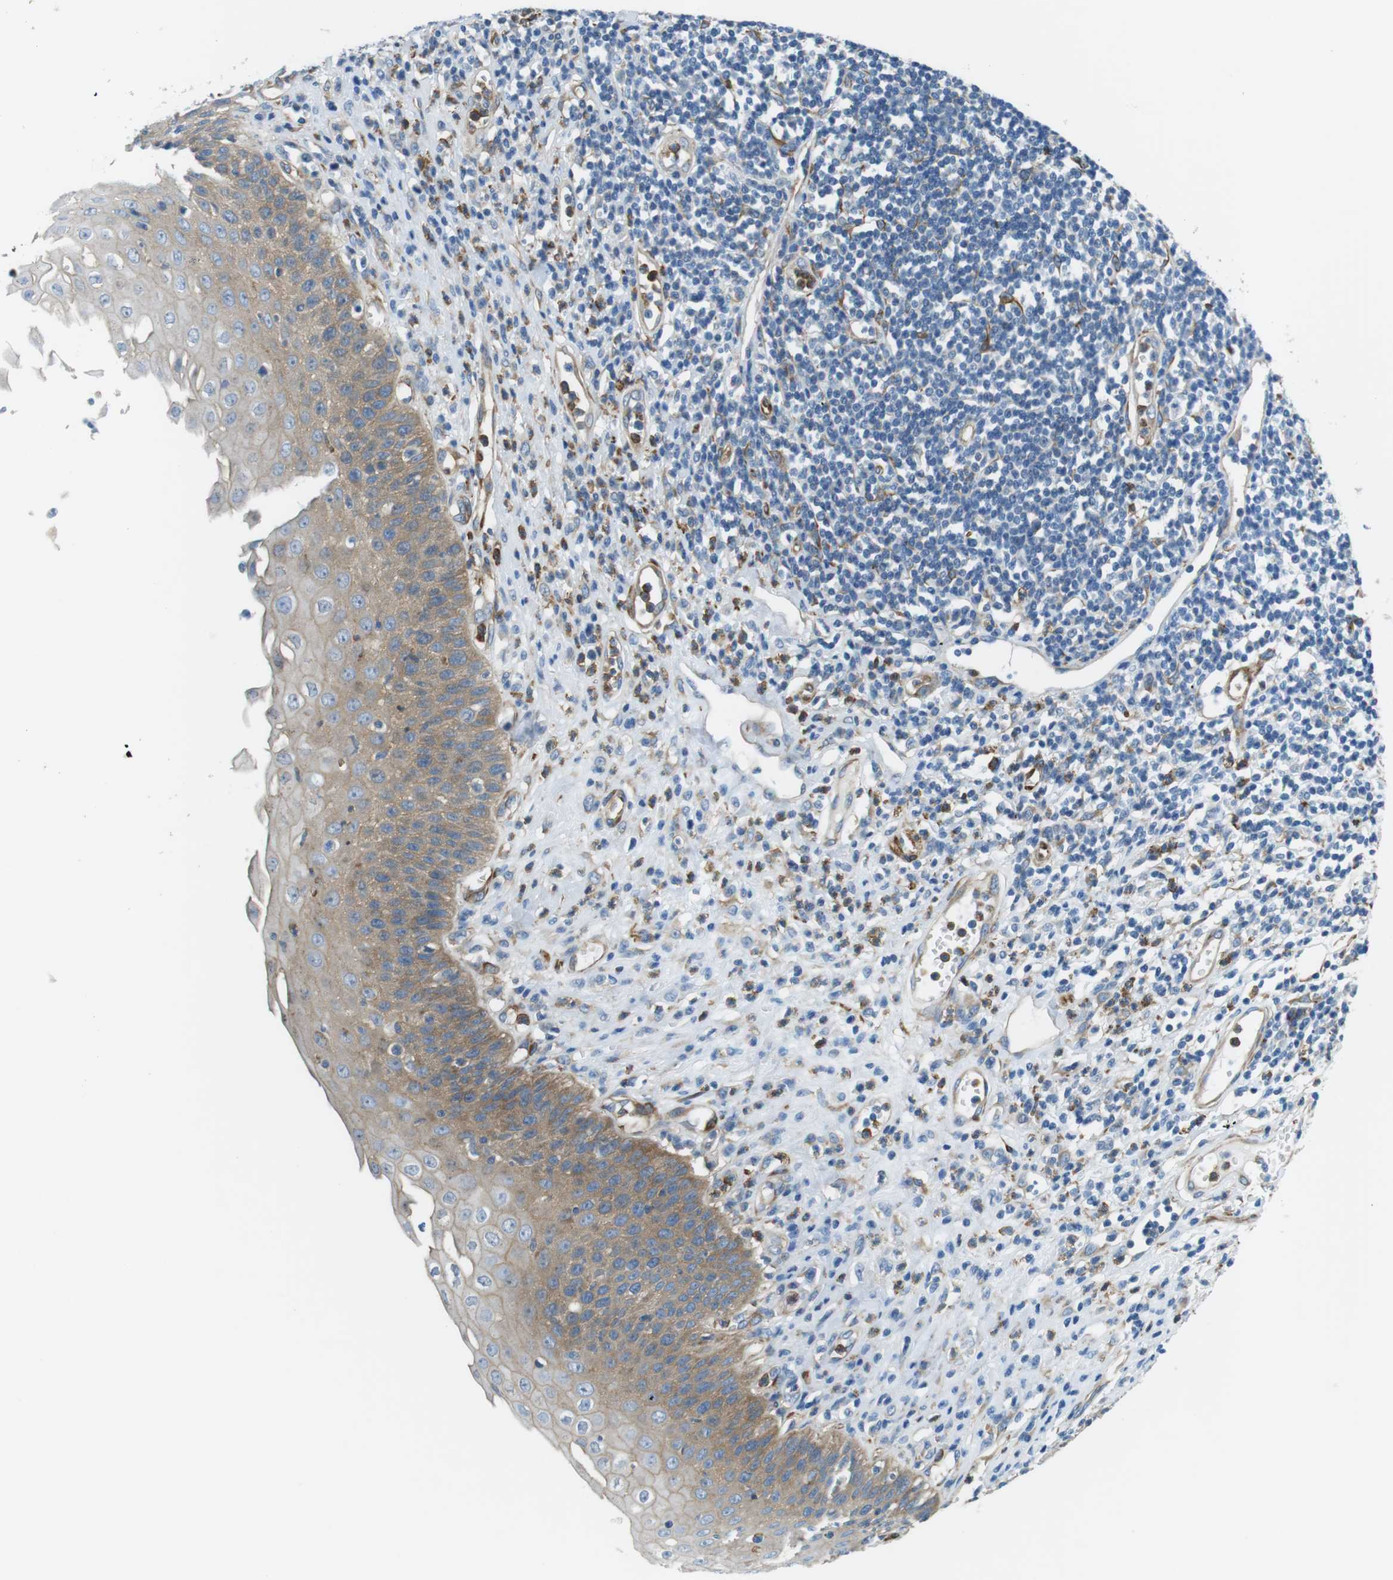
{"staining": {"intensity": "moderate", "quantity": "<25%", "location": "cytoplasmic/membranous"}, "tissue": "esophagus", "cell_type": "Squamous epithelial cells", "image_type": "normal", "snomed": [{"axis": "morphology", "description": "Normal tissue, NOS"}, {"axis": "morphology", "description": "Squamous cell carcinoma, NOS"}, {"axis": "topography", "description": "Esophagus"}], "caption": "Protein analysis of benign esophagus reveals moderate cytoplasmic/membranous expression in about <25% of squamous epithelial cells.", "gene": "EMP2", "patient": {"sex": "male", "age": 65}}